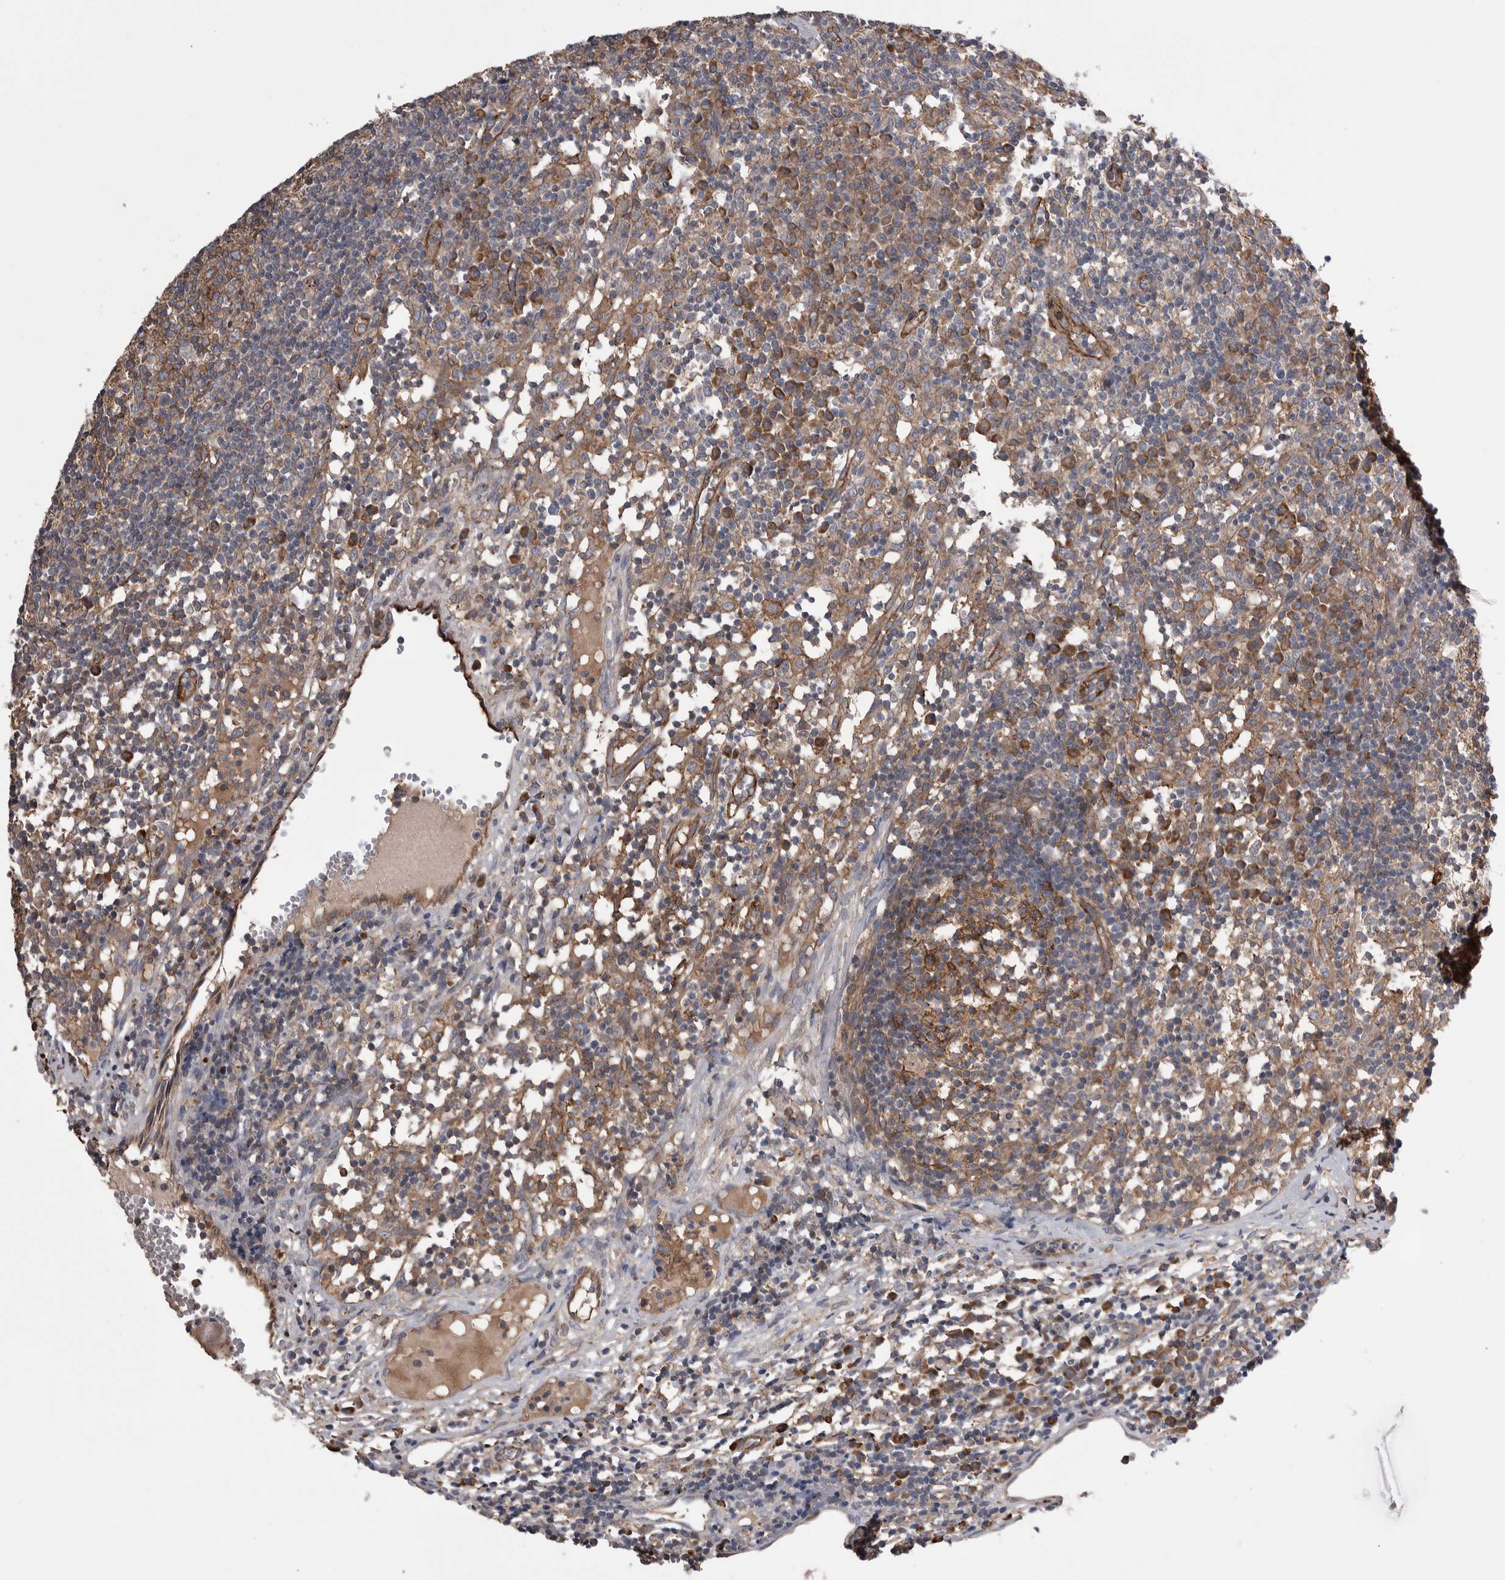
{"staining": {"intensity": "moderate", "quantity": ">75%", "location": "cytoplasmic/membranous"}, "tissue": "lymph node", "cell_type": "Germinal center cells", "image_type": "normal", "snomed": [{"axis": "morphology", "description": "Normal tissue, NOS"}, {"axis": "morphology", "description": "Inflammation, NOS"}, {"axis": "topography", "description": "Lymph node"}], "caption": "Moderate cytoplasmic/membranous expression for a protein is seen in about >75% of germinal center cells of normal lymph node using immunohistochemistry.", "gene": "LIMA1", "patient": {"sex": "male", "age": 55}}